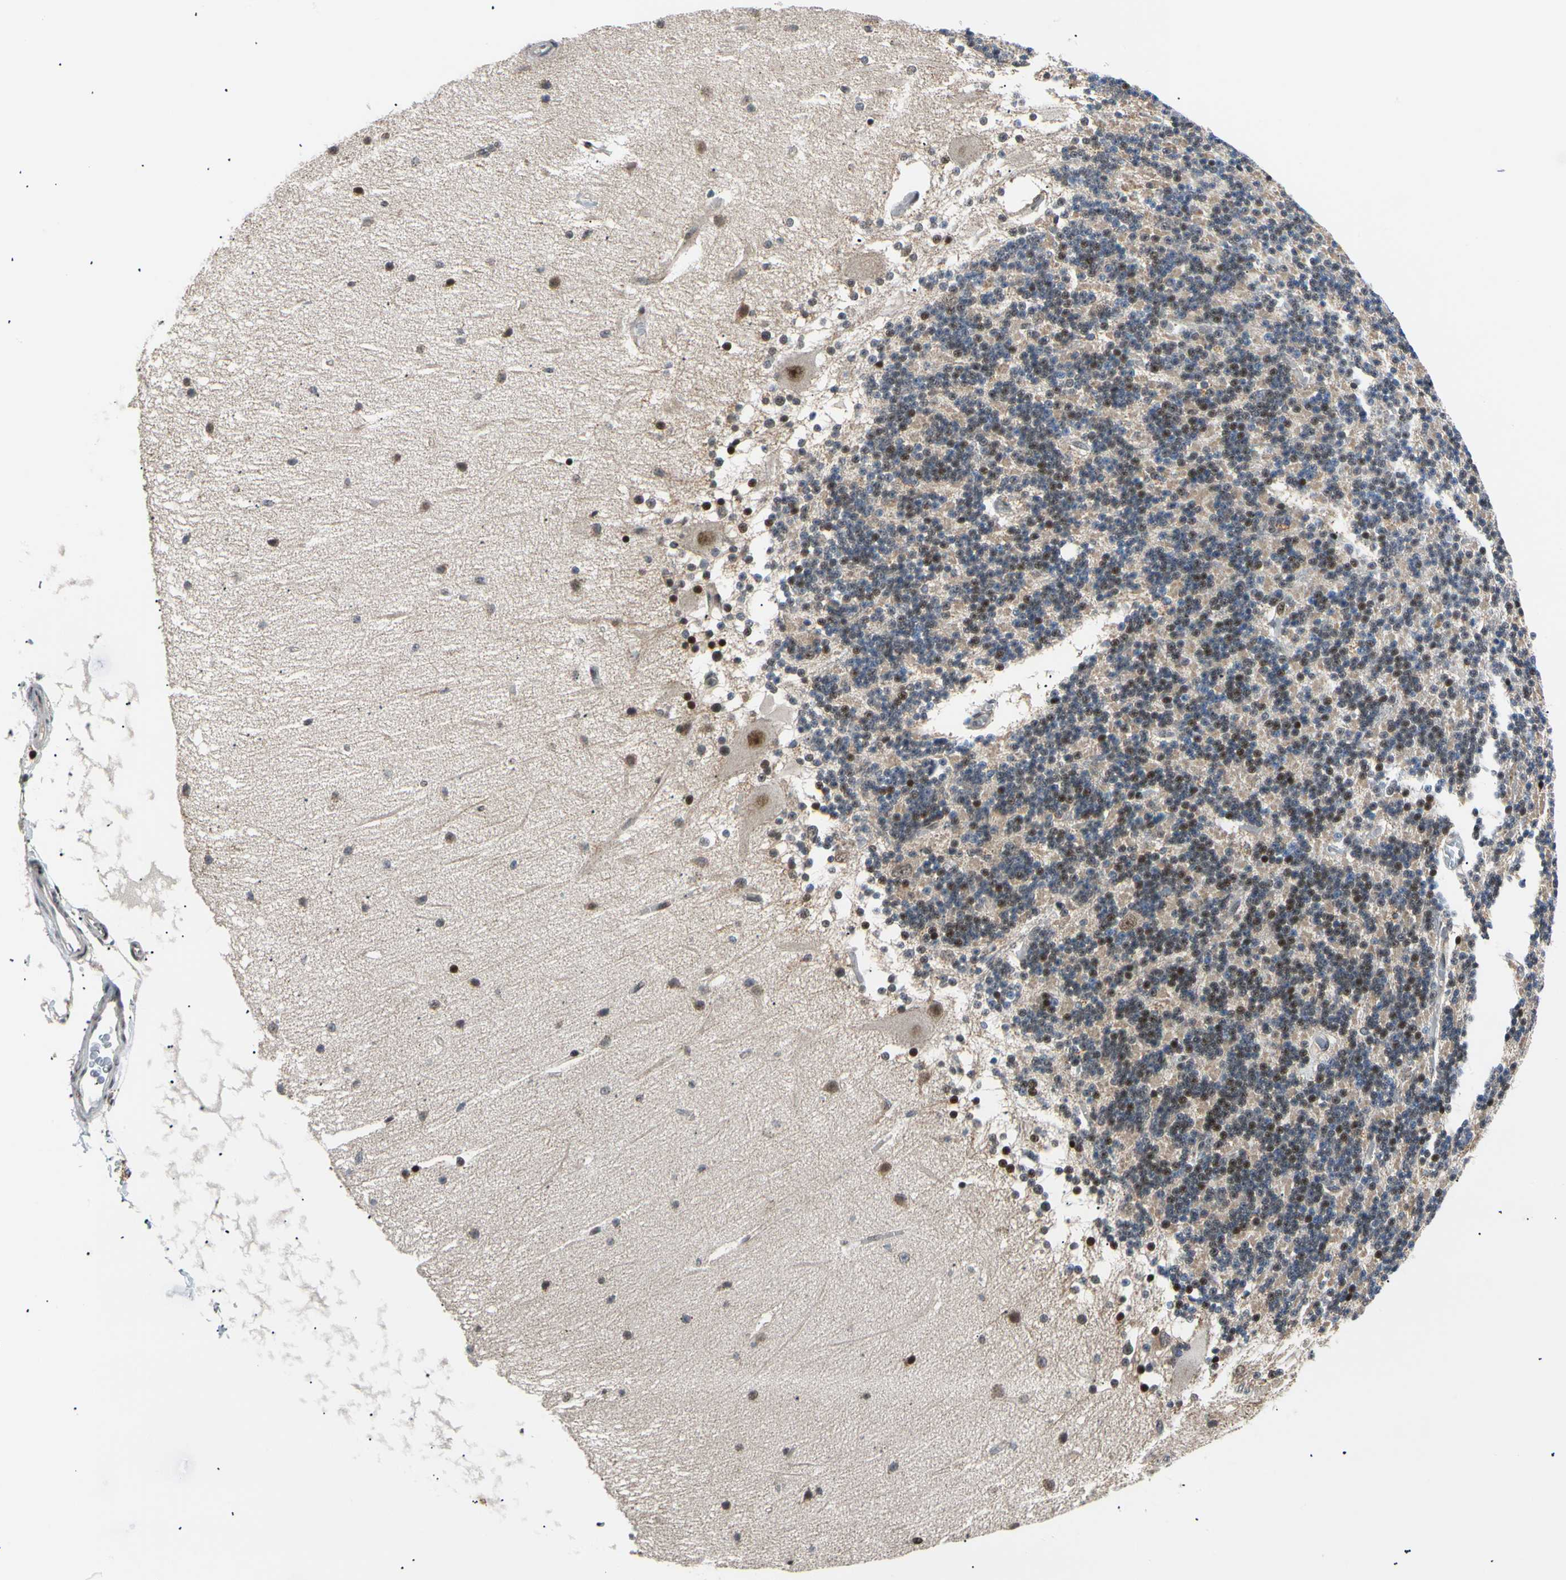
{"staining": {"intensity": "strong", "quantity": "25%-75%", "location": "nuclear"}, "tissue": "cerebellum", "cell_type": "Cells in granular layer", "image_type": "normal", "snomed": [{"axis": "morphology", "description": "Normal tissue, NOS"}, {"axis": "topography", "description": "Cerebellum"}], "caption": "A brown stain labels strong nuclear staining of a protein in cells in granular layer of normal human cerebellum. The protein of interest is stained brown, and the nuclei are stained in blue (DAB IHC with brightfield microscopy, high magnification).", "gene": "E2F1", "patient": {"sex": "female", "age": 54}}